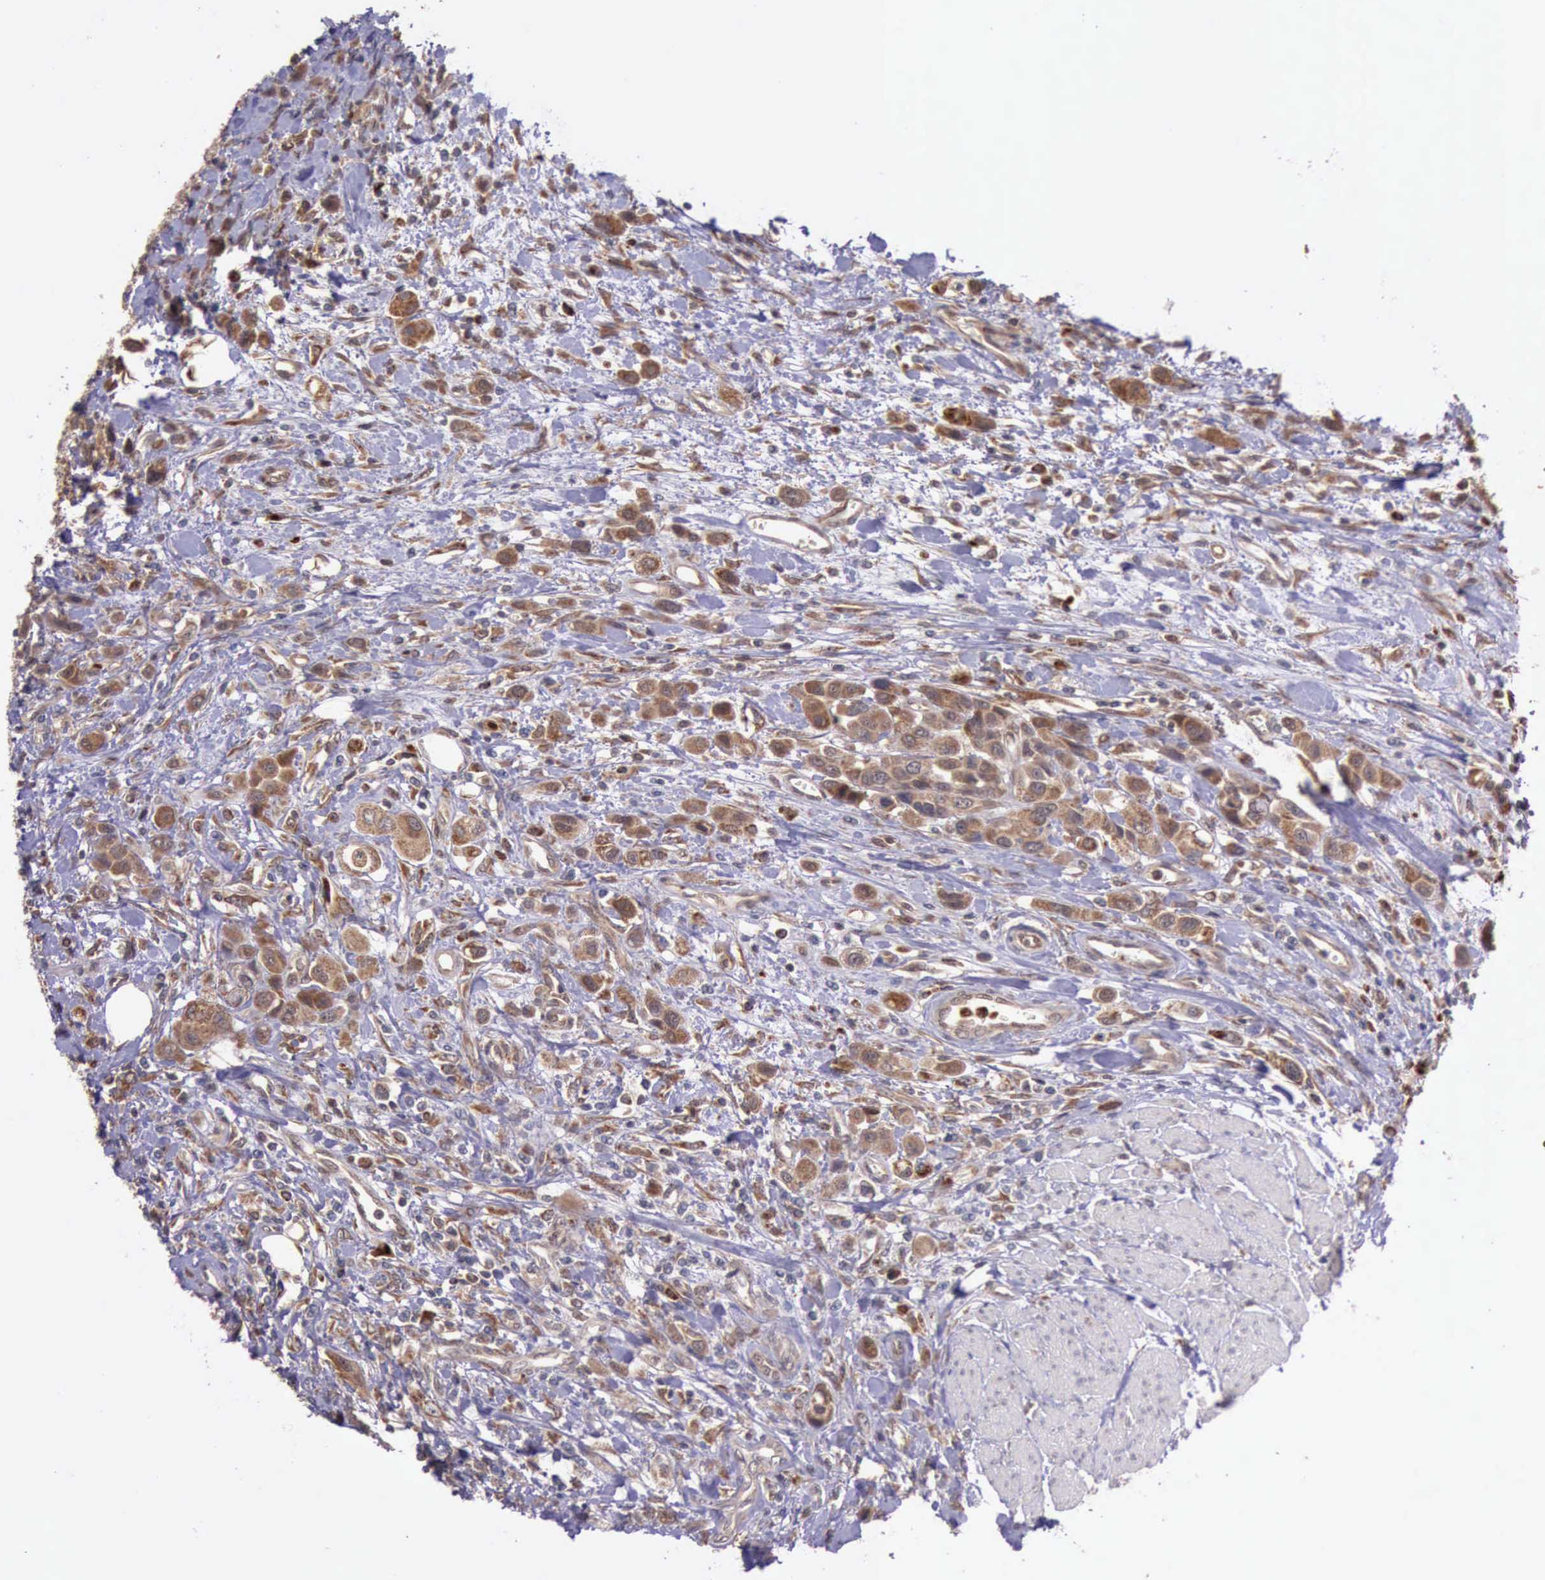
{"staining": {"intensity": "moderate", "quantity": ">75%", "location": "cytoplasmic/membranous"}, "tissue": "urothelial cancer", "cell_type": "Tumor cells", "image_type": "cancer", "snomed": [{"axis": "morphology", "description": "Urothelial carcinoma, High grade"}, {"axis": "topography", "description": "Urinary bladder"}], "caption": "High-magnification brightfield microscopy of urothelial carcinoma (high-grade) stained with DAB (3,3'-diaminobenzidine) (brown) and counterstained with hematoxylin (blue). tumor cells exhibit moderate cytoplasmic/membranous staining is appreciated in about>75% of cells.", "gene": "ARMCX3", "patient": {"sex": "male", "age": 50}}